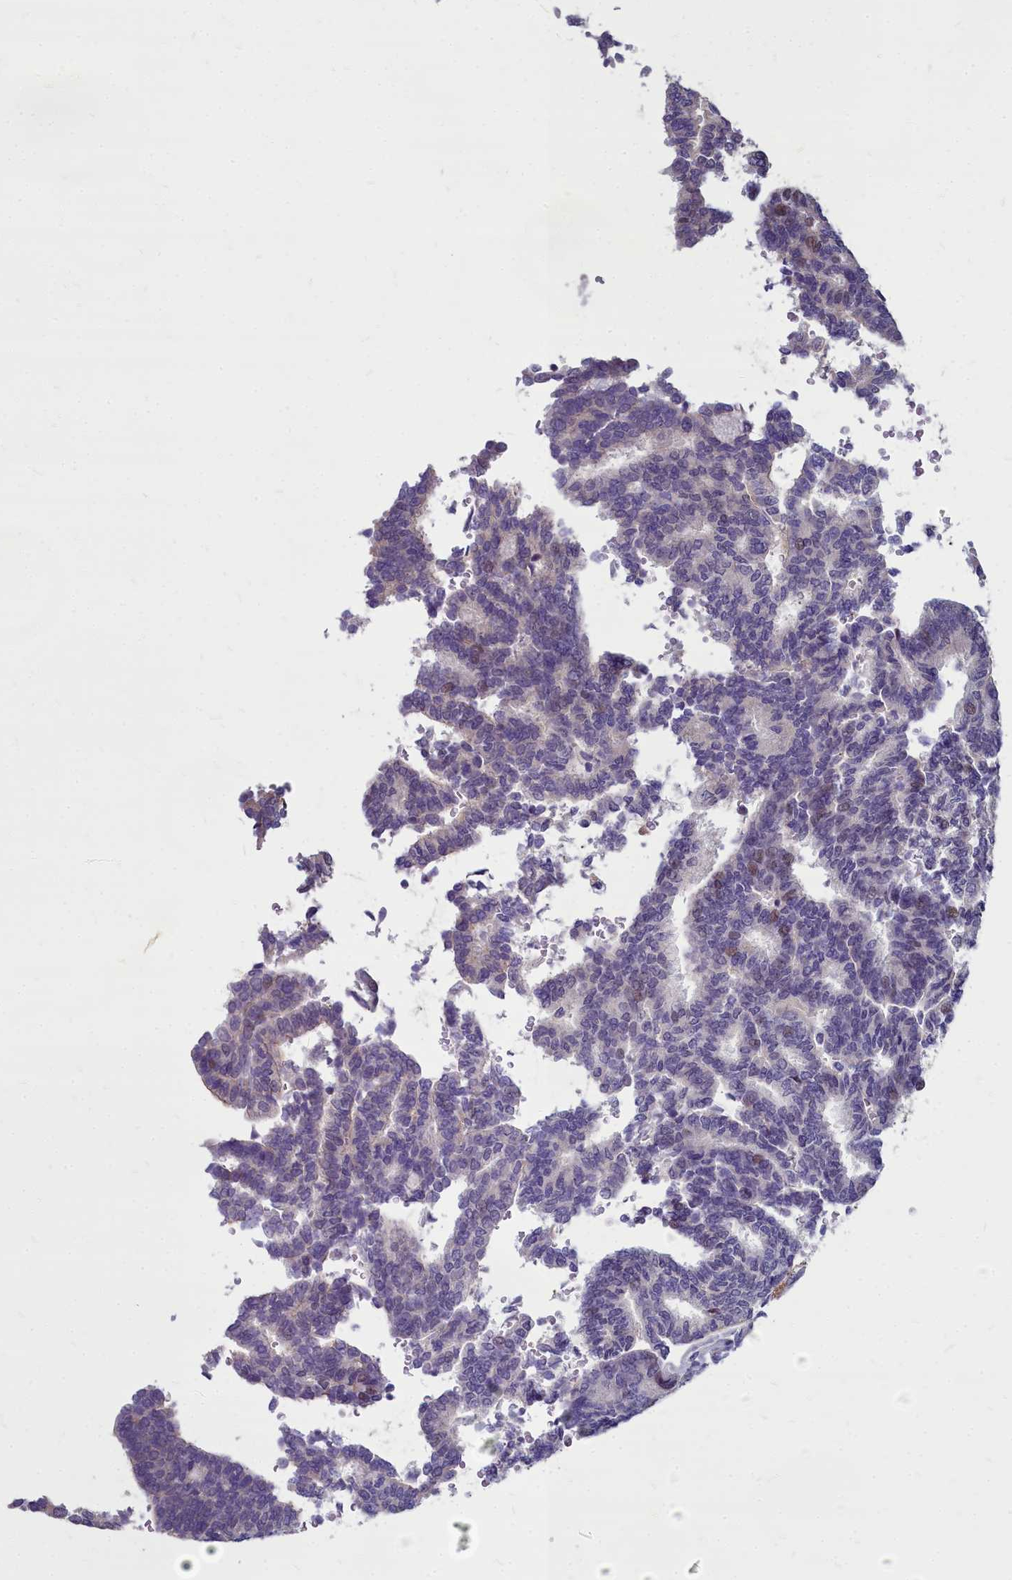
{"staining": {"intensity": "negative", "quantity": "none", "location": "none"}, "tissue": "thyroid cancer", "cell_type": "Tumor cells", "image_type": "cancer", "snomed": [{"axis": "morphology", "description": "Papillary adenocarcinoma, NOS"}, {"axis": "topography", "description": "Thyroid gland"}], "caption": "Immunohistochemistry (IHC) micrograph of neoplastic tissue: human thyroid cancer (papillary adenocarcinoma) stained with DAB reveals no significant protein positivity in tumor cells.", "gene": "TTC5", "patient": {"sex": "female", "age": 35}}